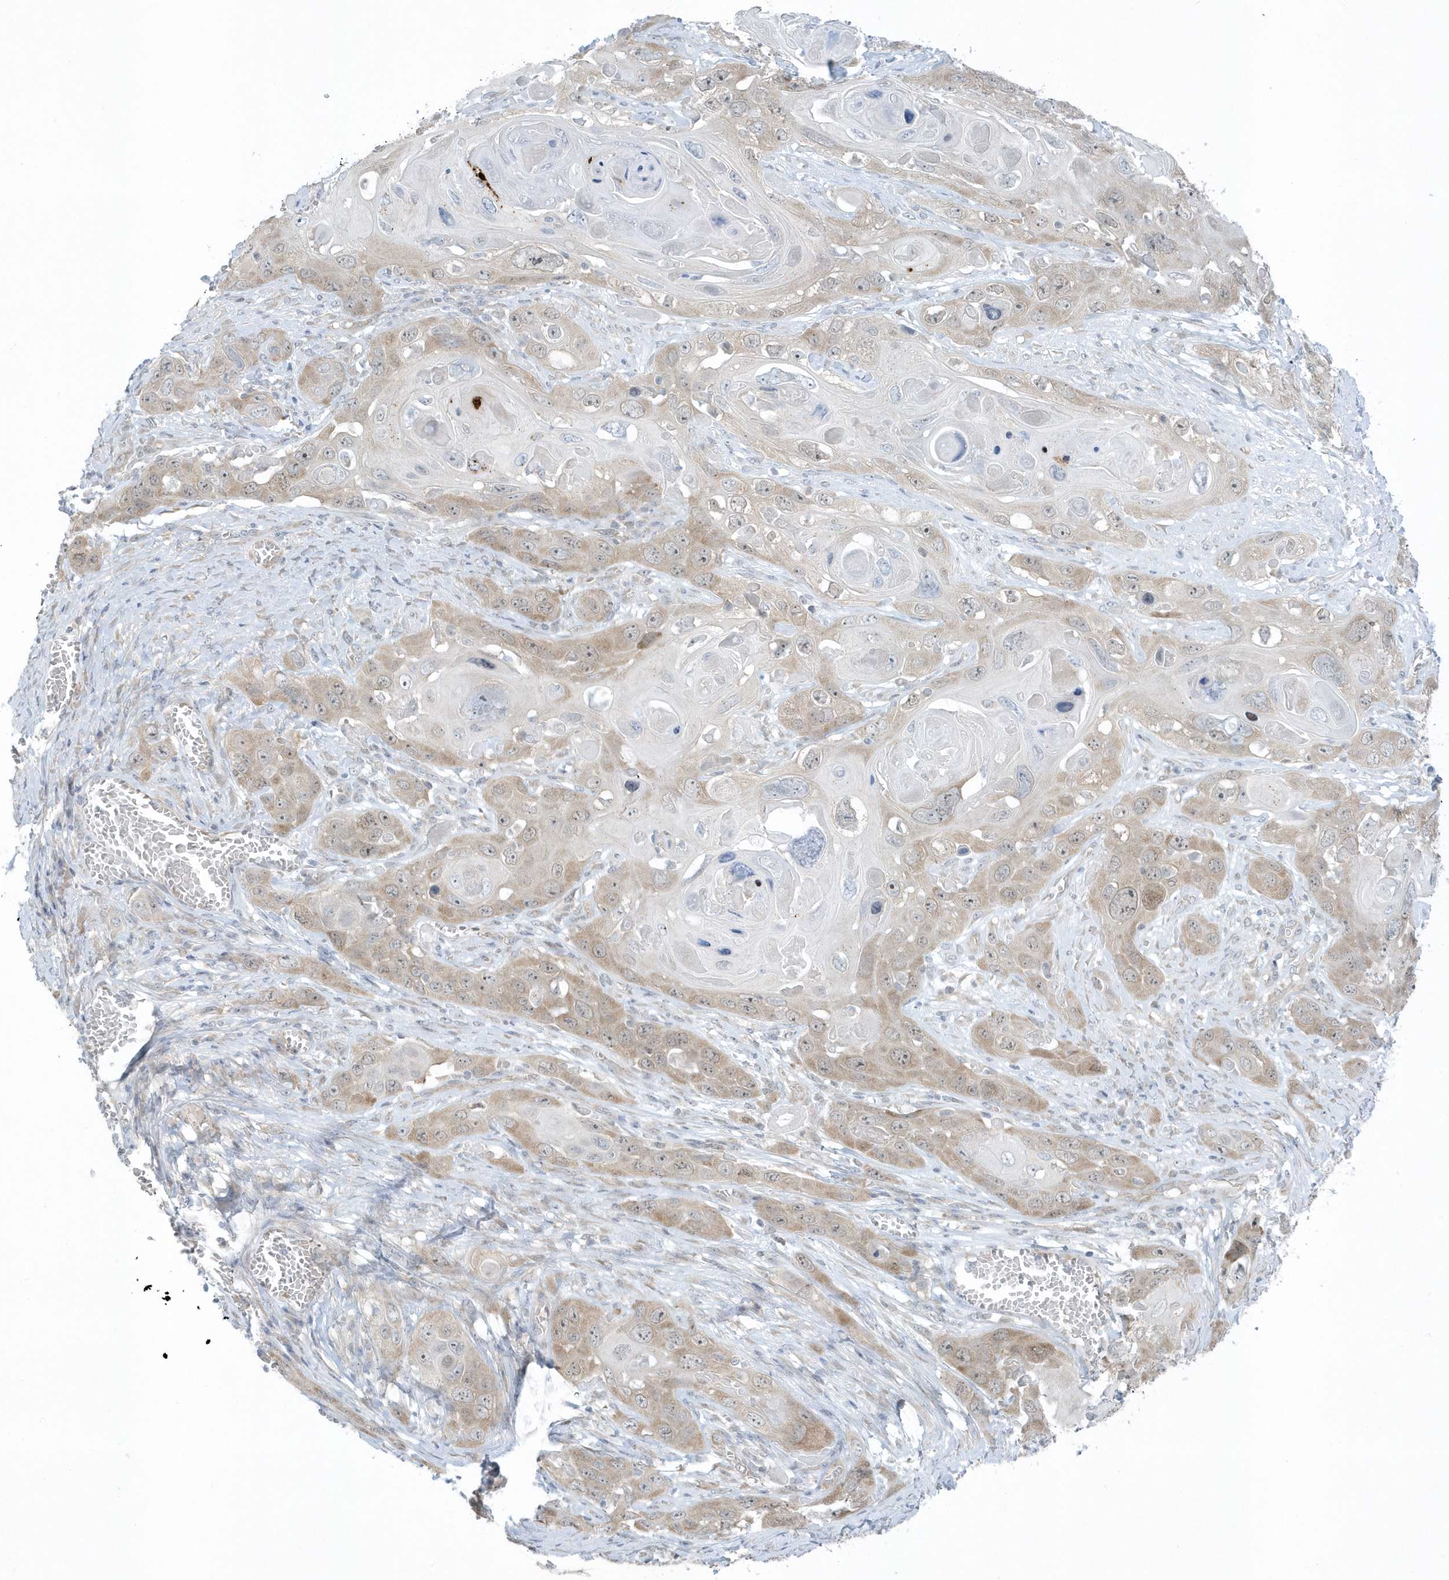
{"staining": {"intensity": "weak", "quantity": "25%-75%", "location": "cytoplasmic/membranous,nuclear"}, "tissue": "skin cancer", "cell_type": "Tumor cells", "image_type": "cancer", "snomed": [{"axis": "morphology", "description": "Squamous cell carcinoma, NOS"}, {"axis": "topography", "description": "Skin"}], "caption": "Protein analysis of skin cancer tissue demonstrates weak cytoplasmic/membranous and nuclear expression in approximately 25%-75% of tumor cells. The protein of interest is stained brown, and the nuclei are stained in blue (DAB IHC with brightfield microscopy, high magnification).", "gene": "SCN3A", "patient": {"sex": "male", "age": 55}}